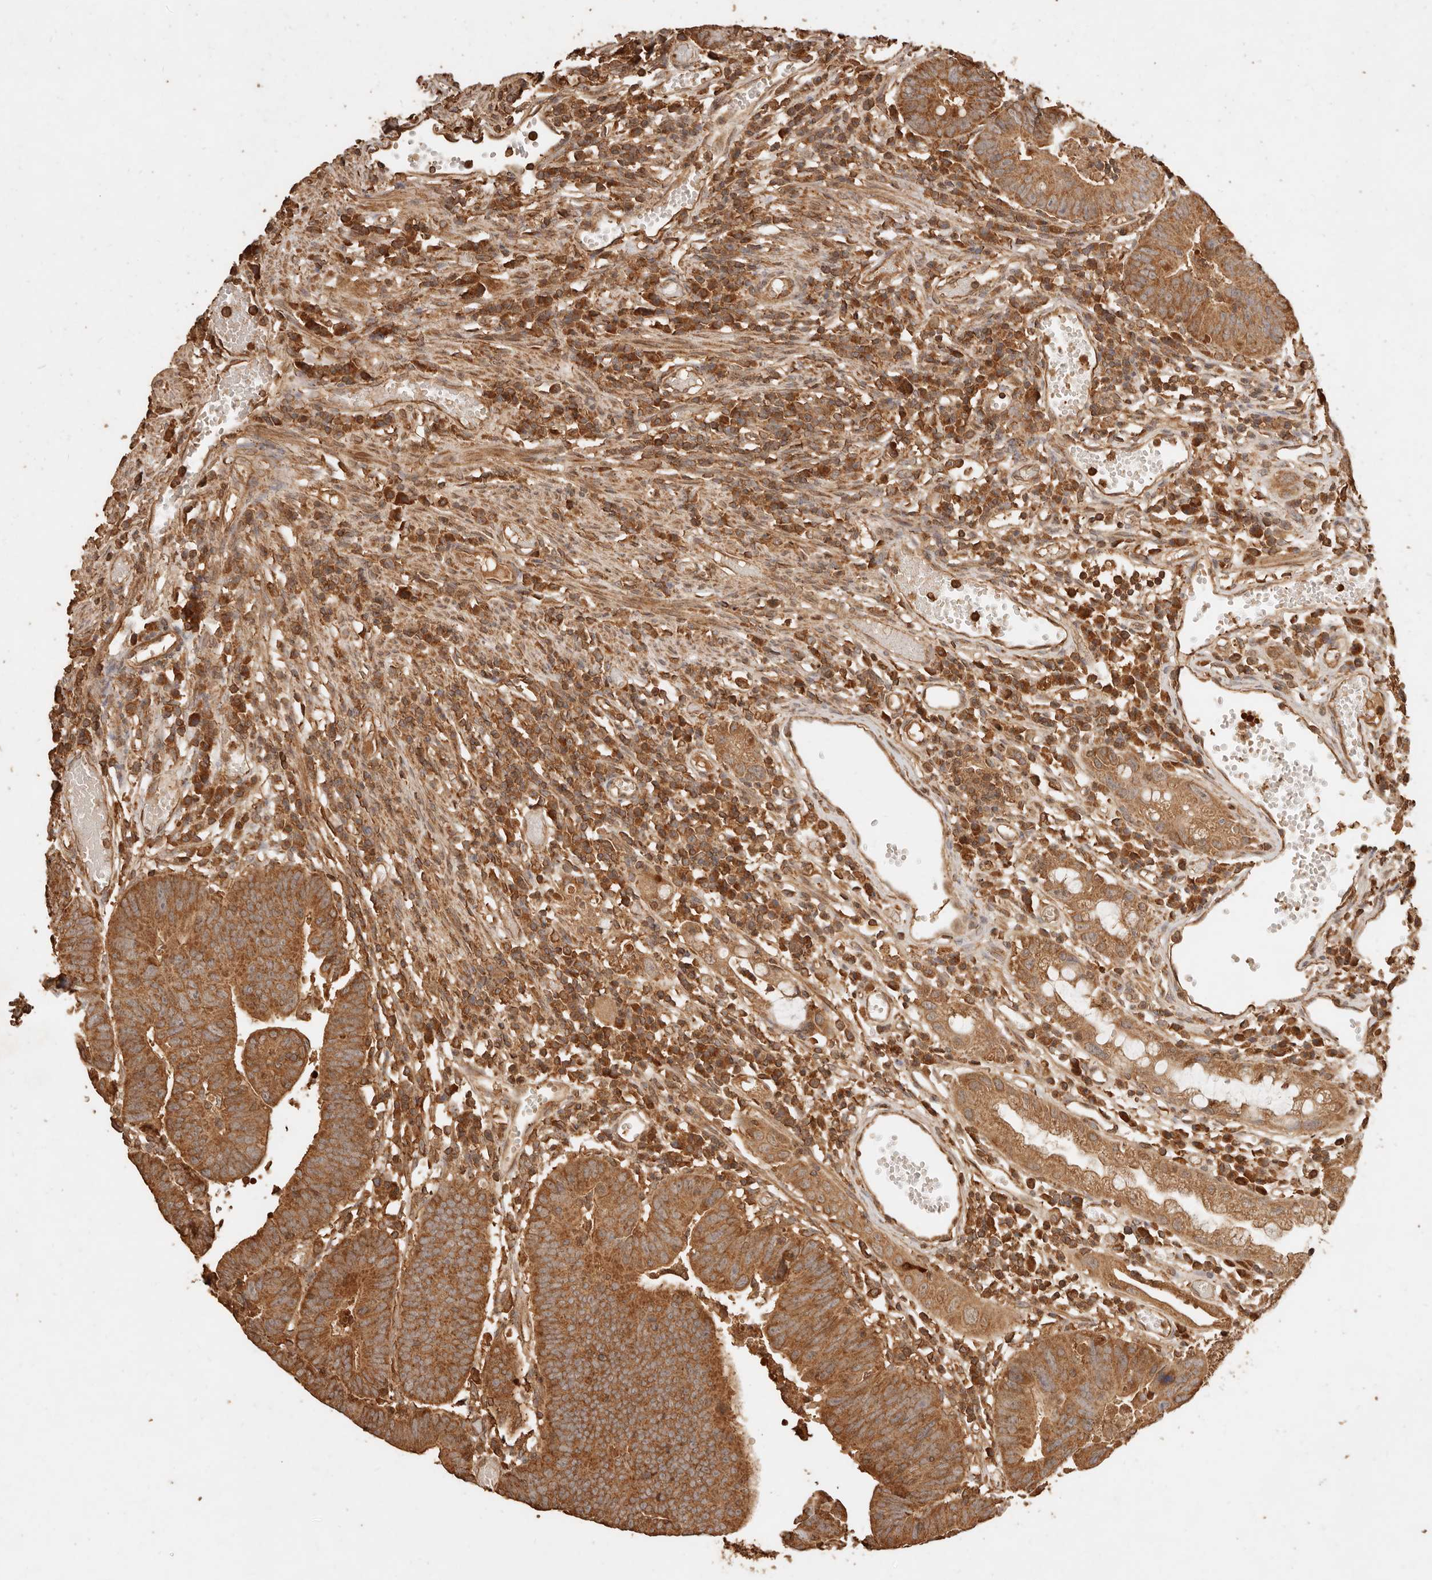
{"staining": {"intensity": "strong", "quantity": ">75%", "location": "cytoplasmic/membranous"}, "tissue": "colorectal cancer", "cell_type": "Tumor cells", "image_type": "cancer", "snomed": [{"axis": "morphology", "description": "Adenocarcinoma, NOS"}, {"axis": "topography", "description": "Rectum"}], "caption": "This is an image of immunohistochemistry (IHC) staining of adenocarcinoma (colorectal), which shows strong expression in the cytoplasmic/membranous of tumor cells.", "gene": "FAM180B", "patient": {"sex": "female", "age": 65}}